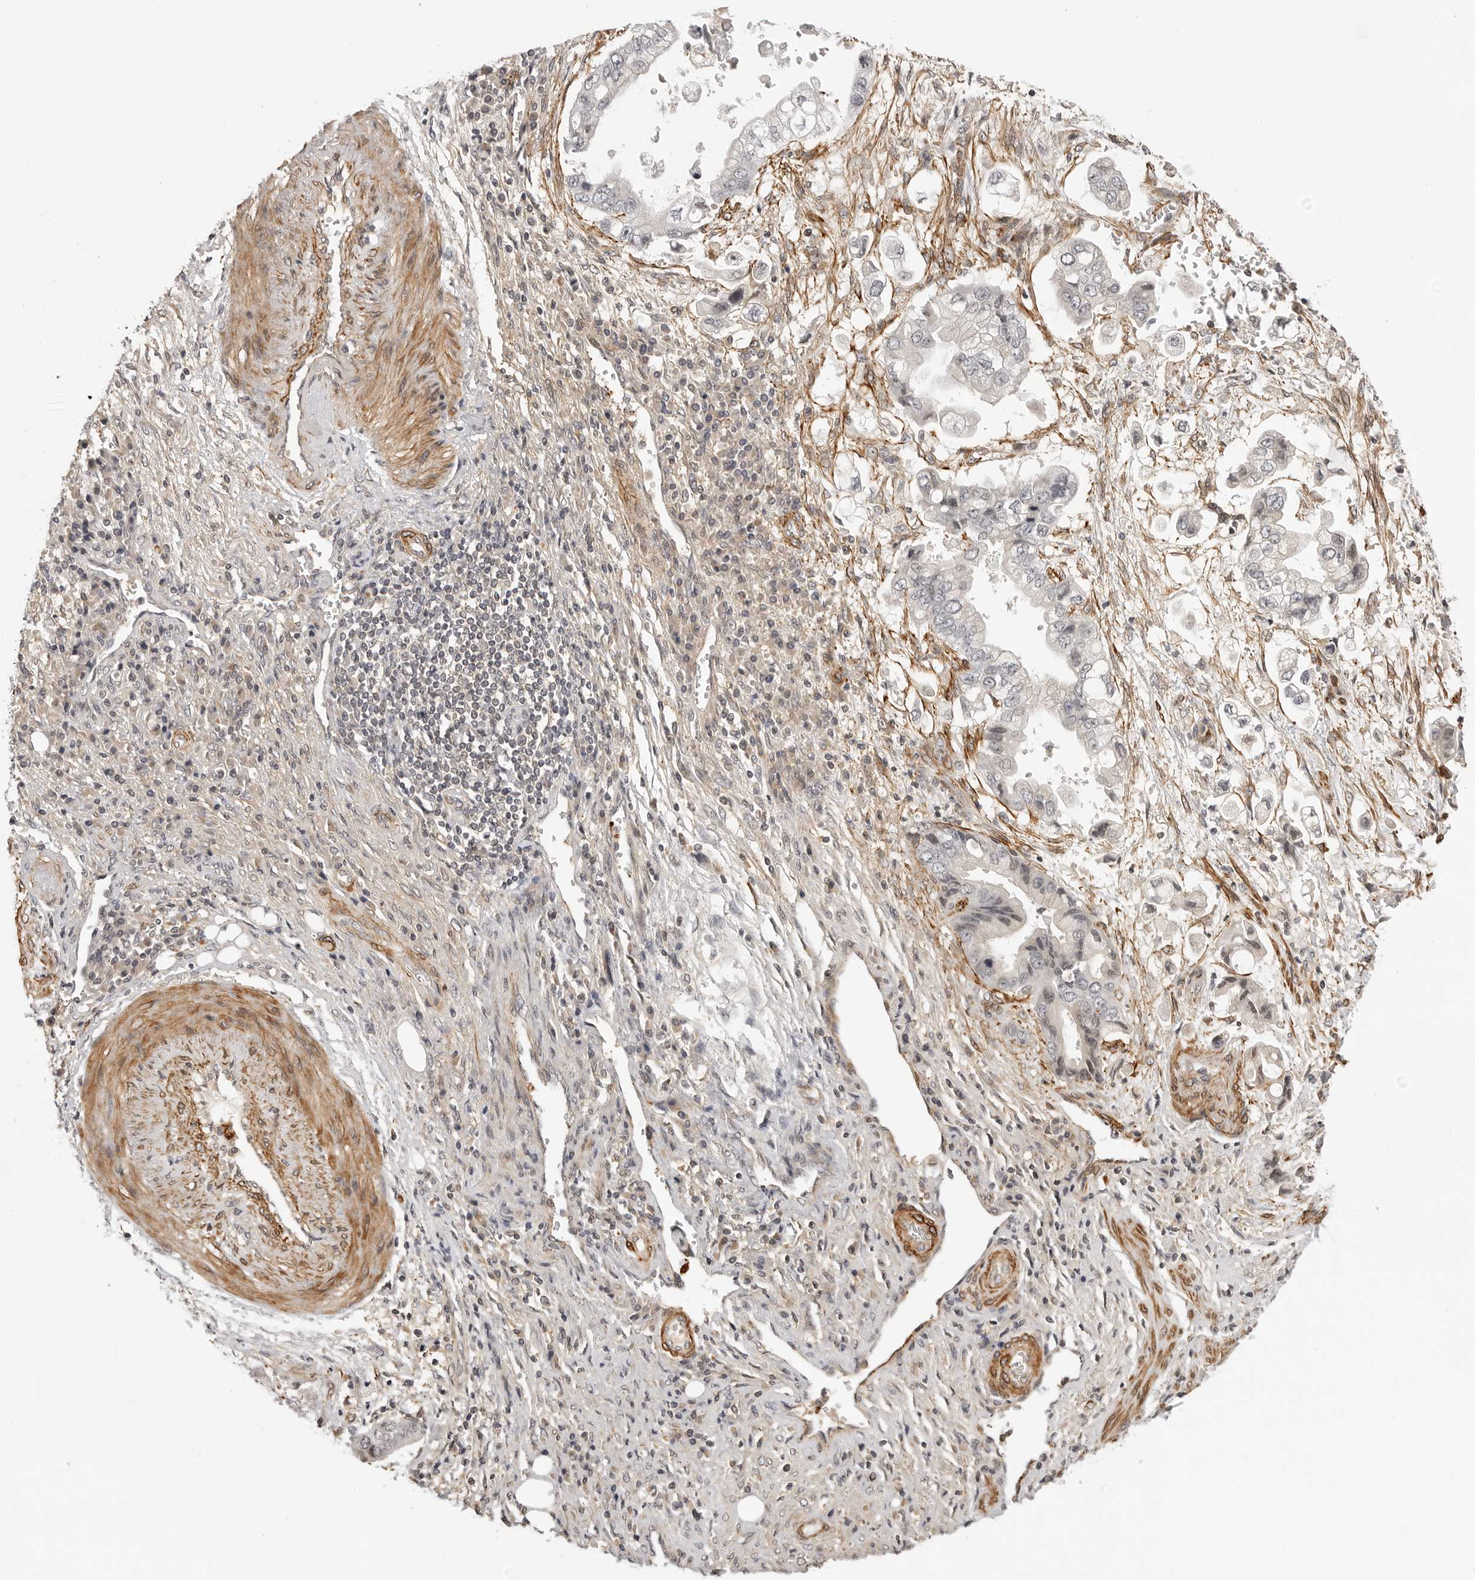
{"staining": {"intensity": "weak", "quantity": "<25%", "location": "nuclear"}, "tissue": "stomach cancer", "cell_type": "Tumor cells", "image_type": "cancer", "snomed": [{"axis": "morphology", "description": "Adenocarcinoma, NOS"}, {"axis": "topography", "description": "Stomach"}], "caption": "Immunohistochemical staining of stomach adenocarcinoma demonstrates no significant expression in tumor cells.", "gene": "TUT4", "patient": {"sex": "male", "age": 62}}